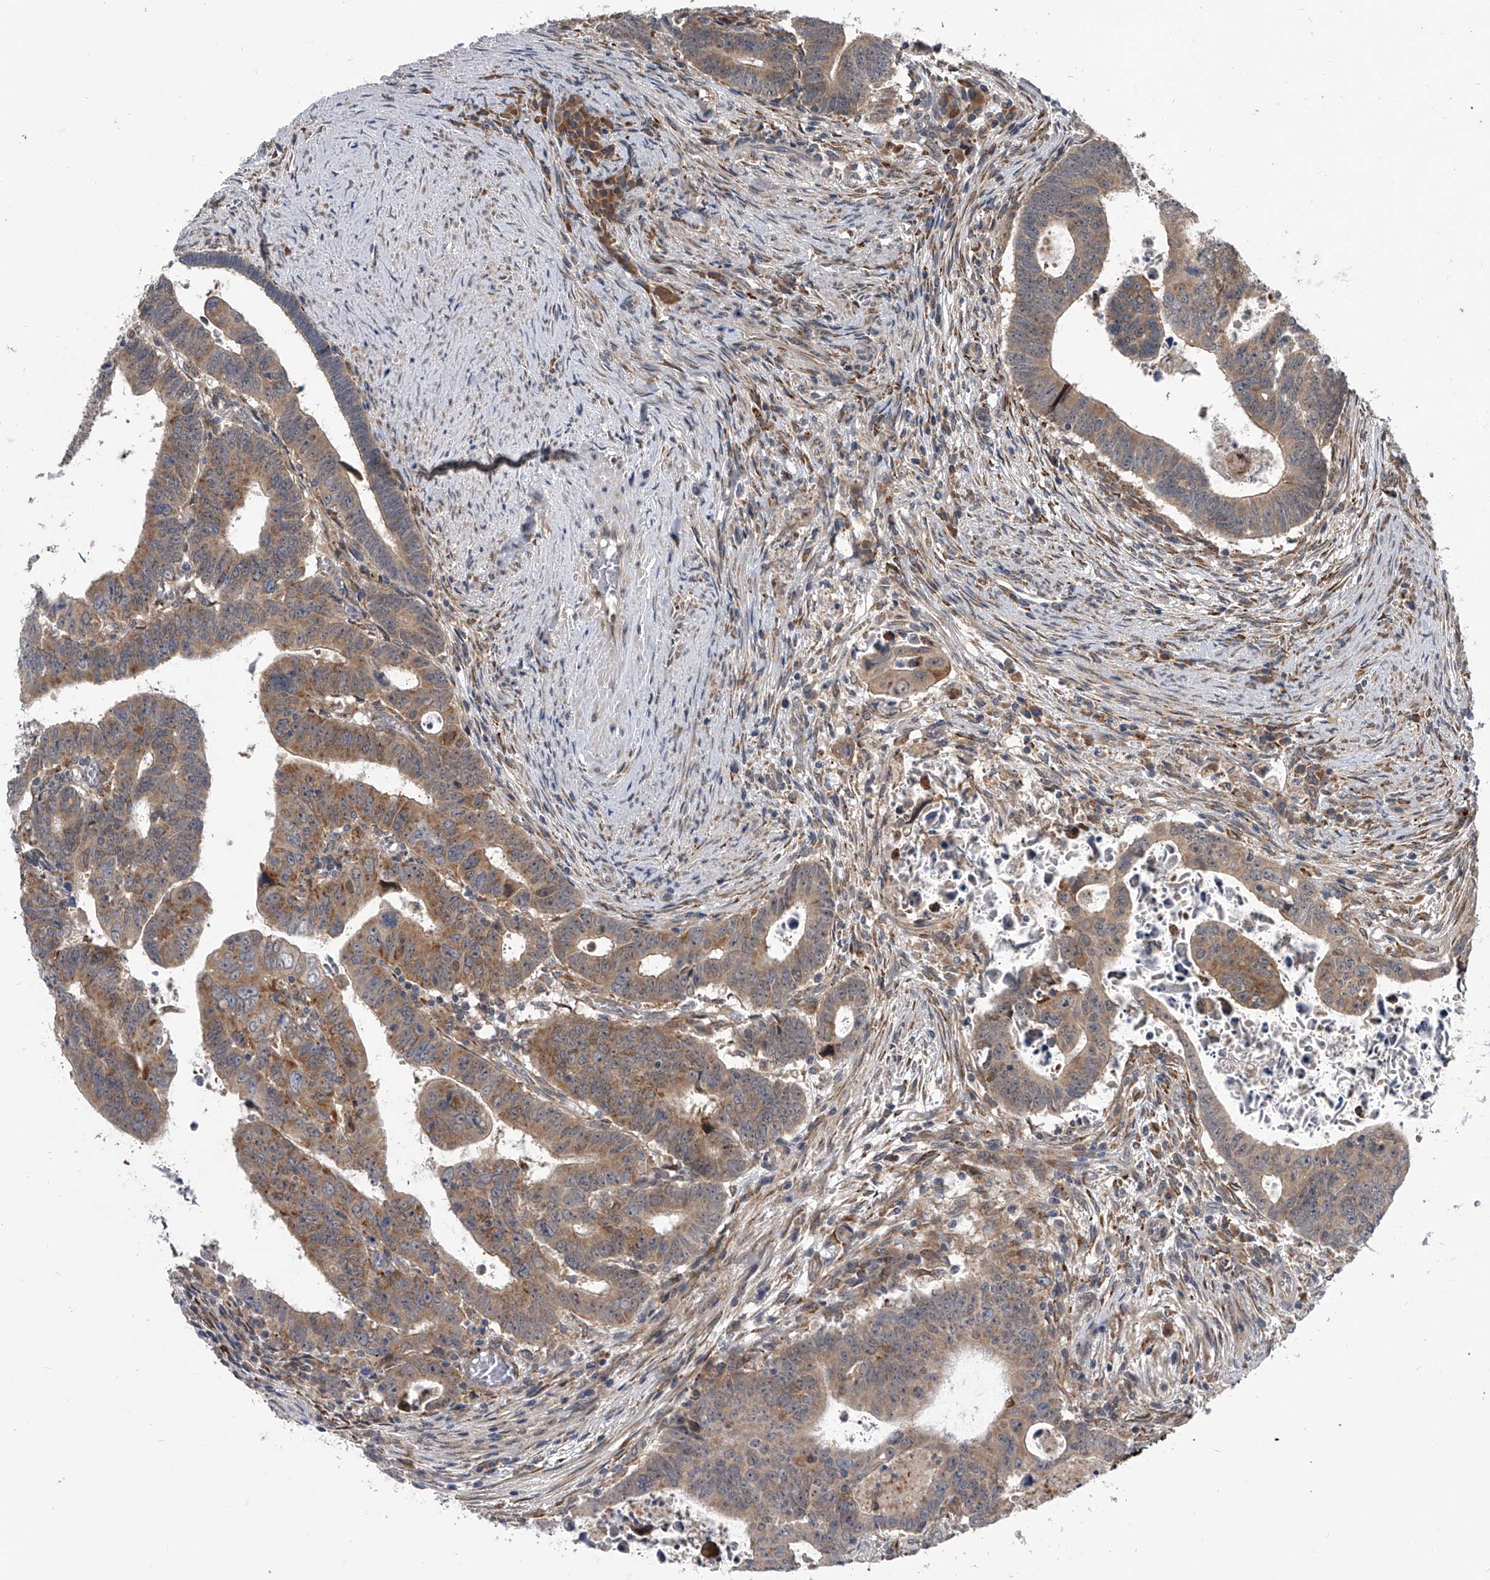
{"staining": {"intensity": "moderate", "quantity": ">75%", "location": "cytoplasmic/membranous"}, "tissue": "colorectal cancer", "cell_type": "Tumor cells", "image_type": "cancer", "snomed": [{"axis": "morphology", "description": "Normal tissue, NOS"}, {"axis": "morphology", "description": "Adenocarcinoma, NOS"}, {"axis": "topography", "description": "Rectum"}], "caption": "Immunohistochemistry (IHC) of human colorectal adenocarcinoma demonstrates medium levels of moderate cytoplasmic/membranous expression in about >75% of tumor cells. The protein of interest is stained brown, and the nuclei are stained in blue (DAB IHC with brightfield microscopy, high magnification).", "gene": "GEMIN8", "patient": {"sex": "female", "age": 65}}